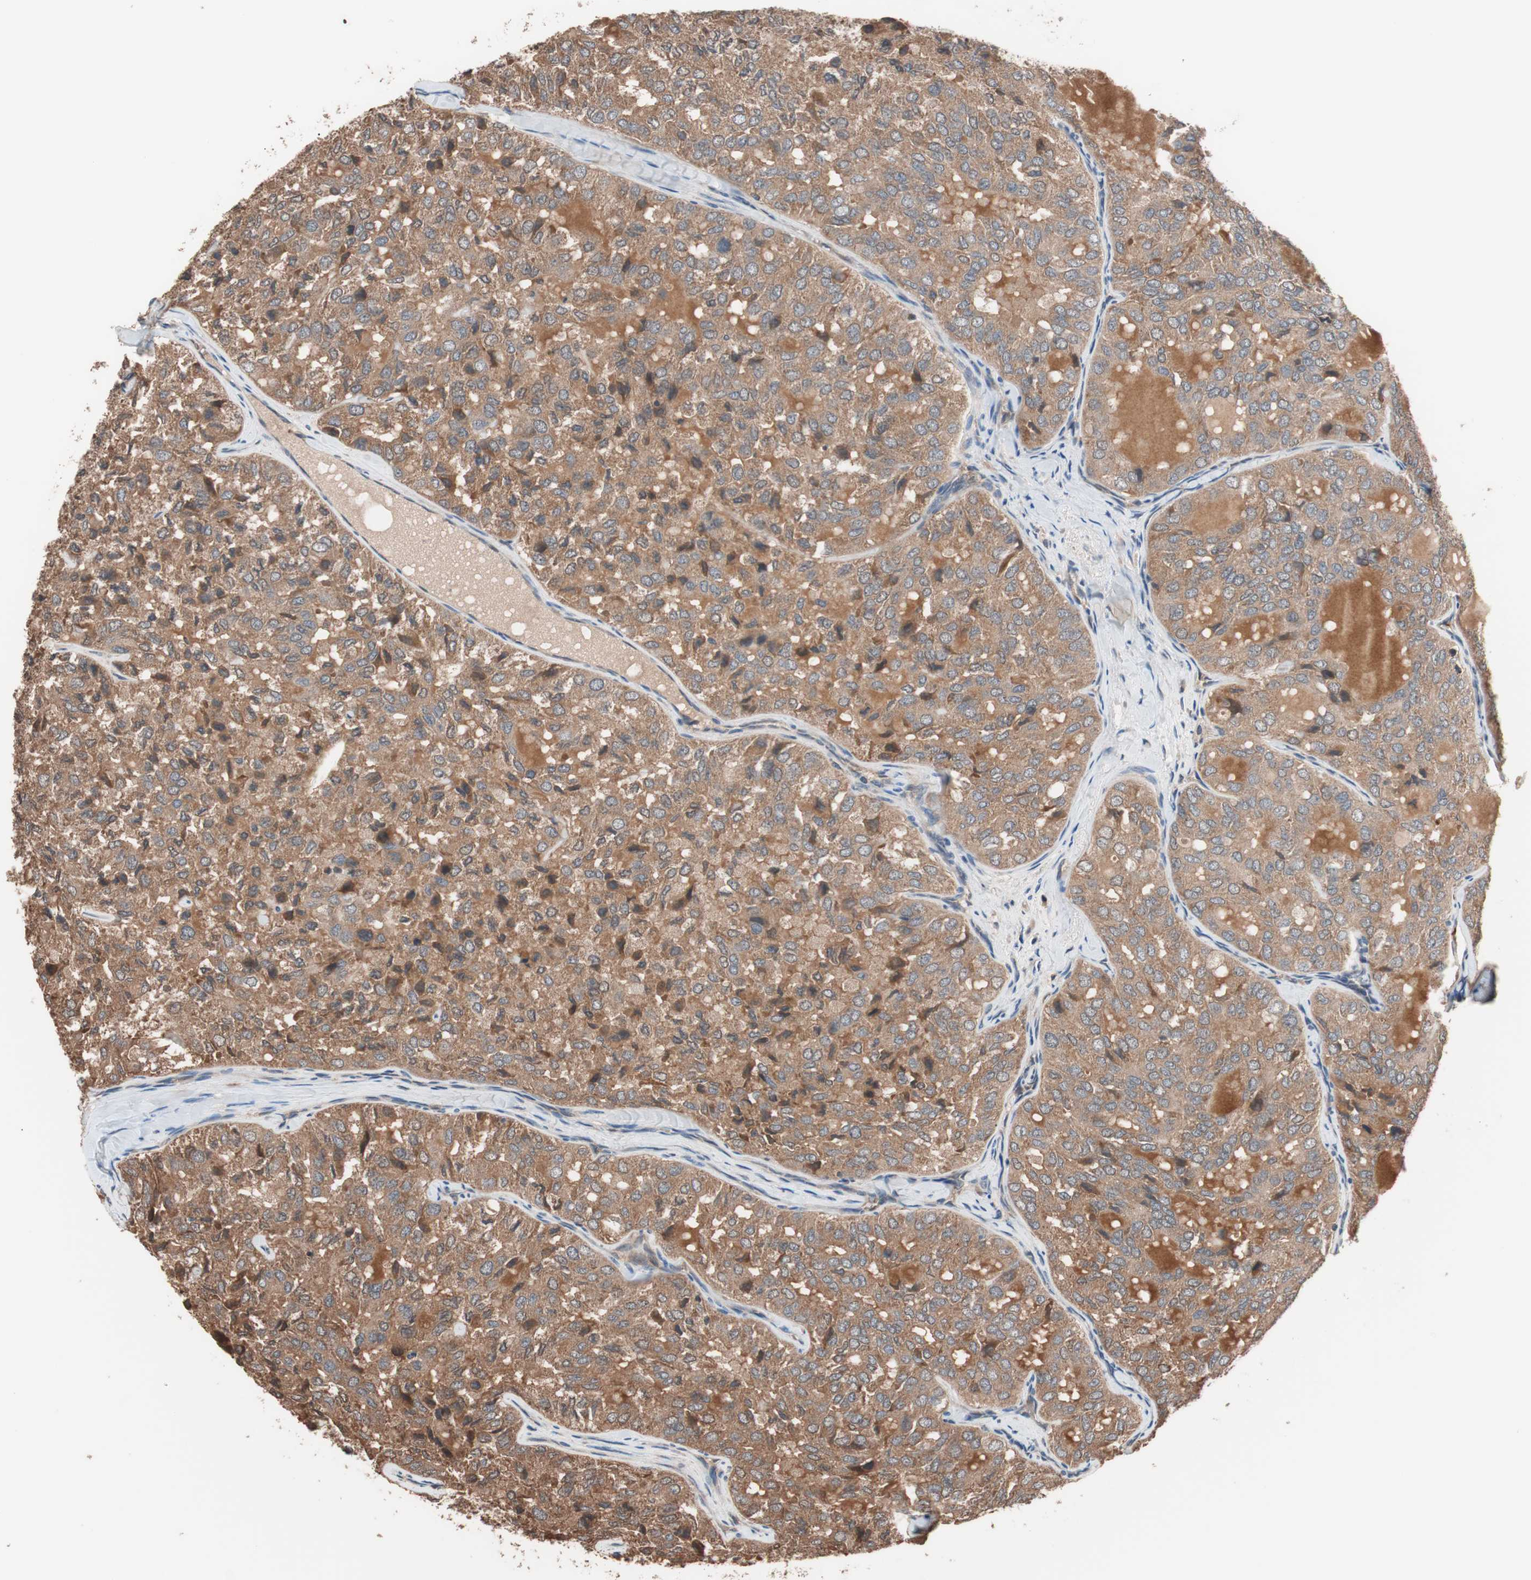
{"staining": {"intensity": "moderate", "quantity": ">75%", "location": "cytoplasmic/membranous"}, "tissue": "thyroid cancer", "cell_type": "Tumor cells", "image_type": "cancer", "snomed": [{"axis": "morphology", "description": "Follicular adenoma carcinoma, NOS"}, {"axis": "topography", "description": "Thyroid gland"}], "caption": "Immunohistochemistry (IHC) image of neoplastic tissue: human thyroid cancer stained using immunohistochemistry (IHC) exhibits medium levels of moderate protein expression localized specifically in the cytoplasmic/membranous of tumor cells, appearing as a cytoplasmic/membranous brown color.", "gene": "GLYCTK", "patient": {"sex": "male", "age": 75}}